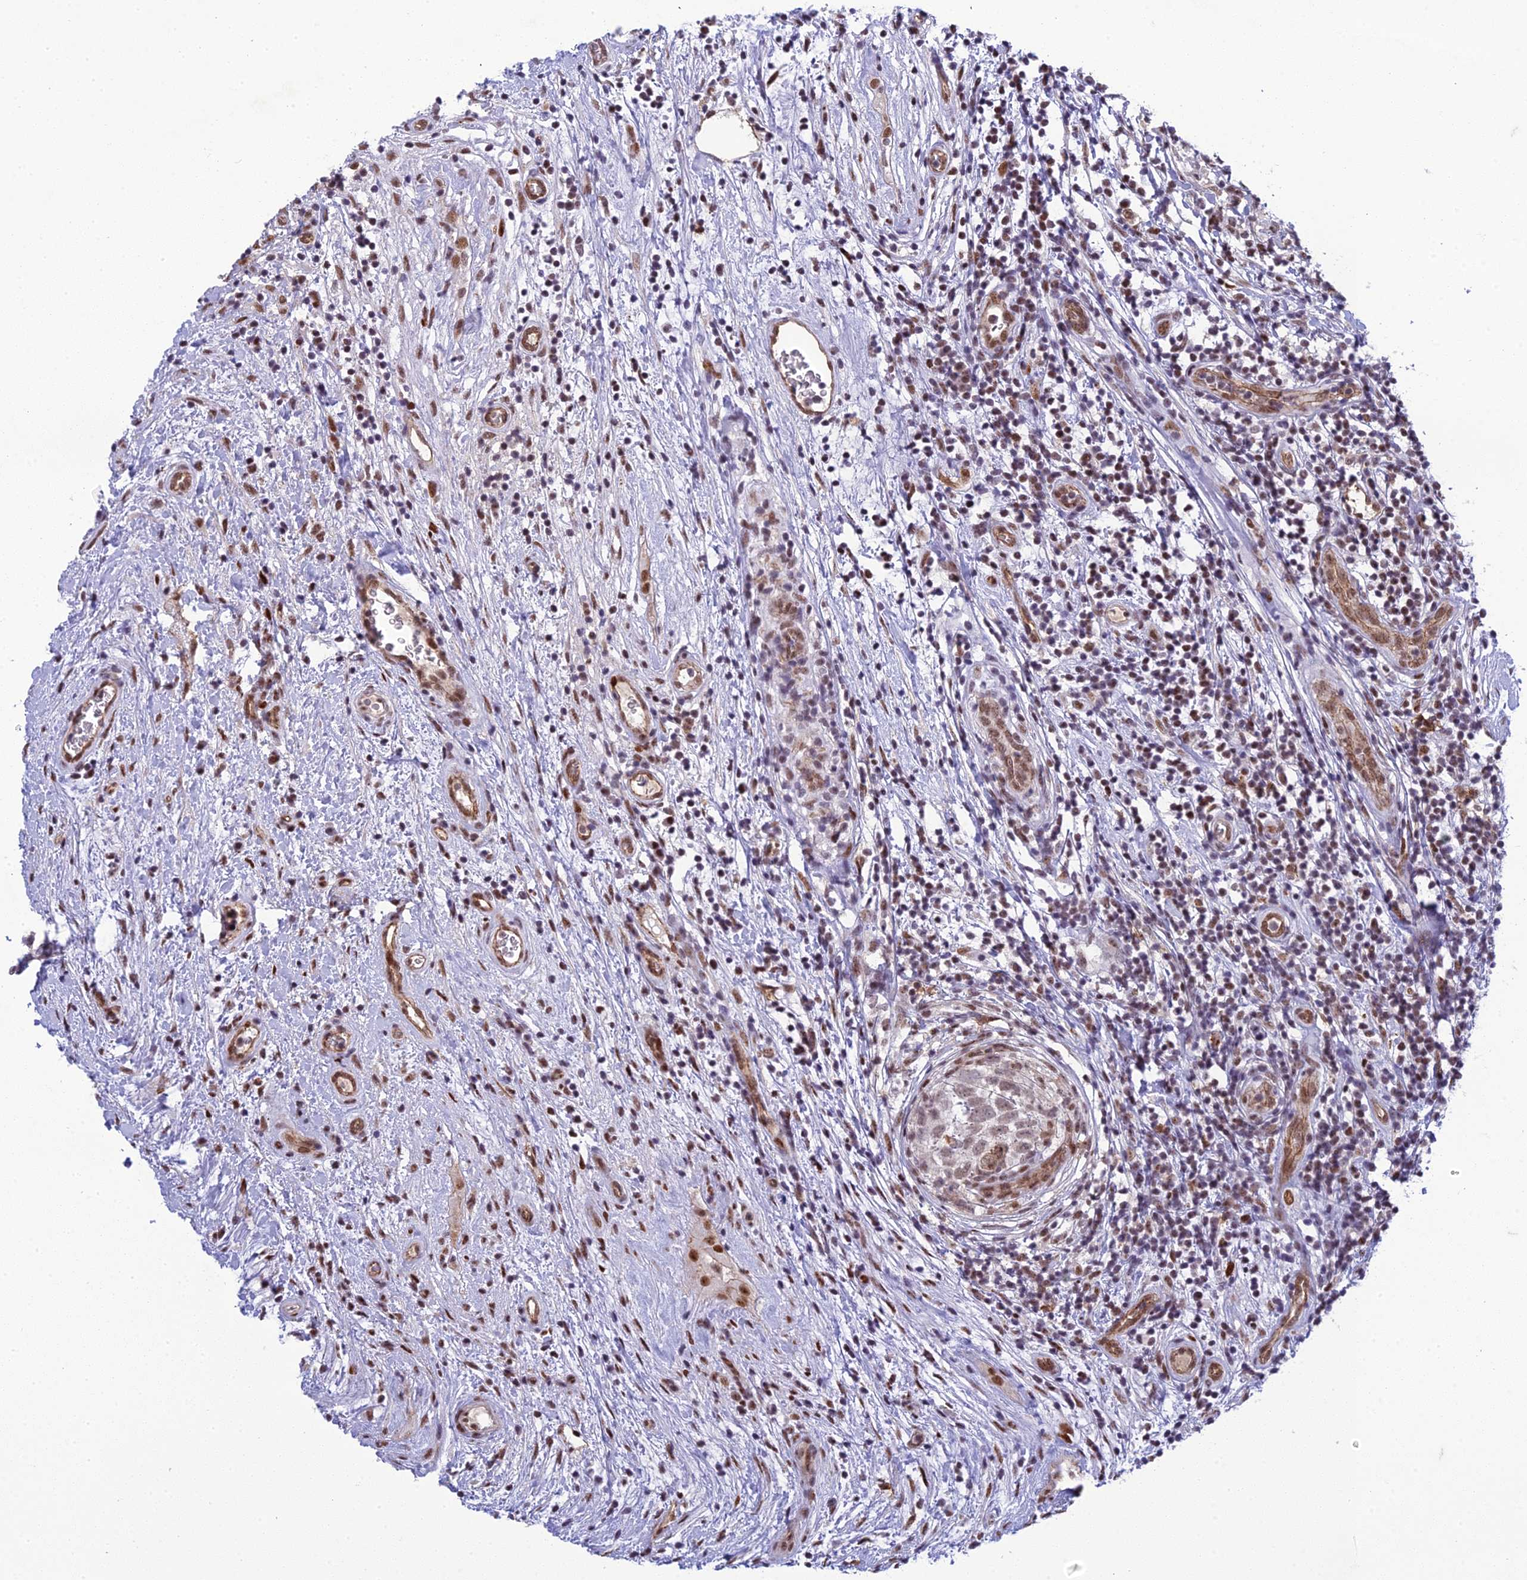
{"staining": {"intensity": "weak", "quantity": "<25%", "location": "nuclear"}, "tissue": "testis cancer", "cell_type": "Tumor cells", "image_type": "cancer", "snomed": [{"axis": "morphology", "description": "Seminoma, NOS"}, {"axis": "morphology", "description": "Carcinoma, Embryonal, NOS"}, {"axis": "topography", "description": "Testis"}], "caption": "Human testis cancer stained for a protein using immunohistochemistry (IHC) exhibits no staining in tumor cells.", "gene": "RANBP3", "patient": {"sex": "male", "age": 29}}